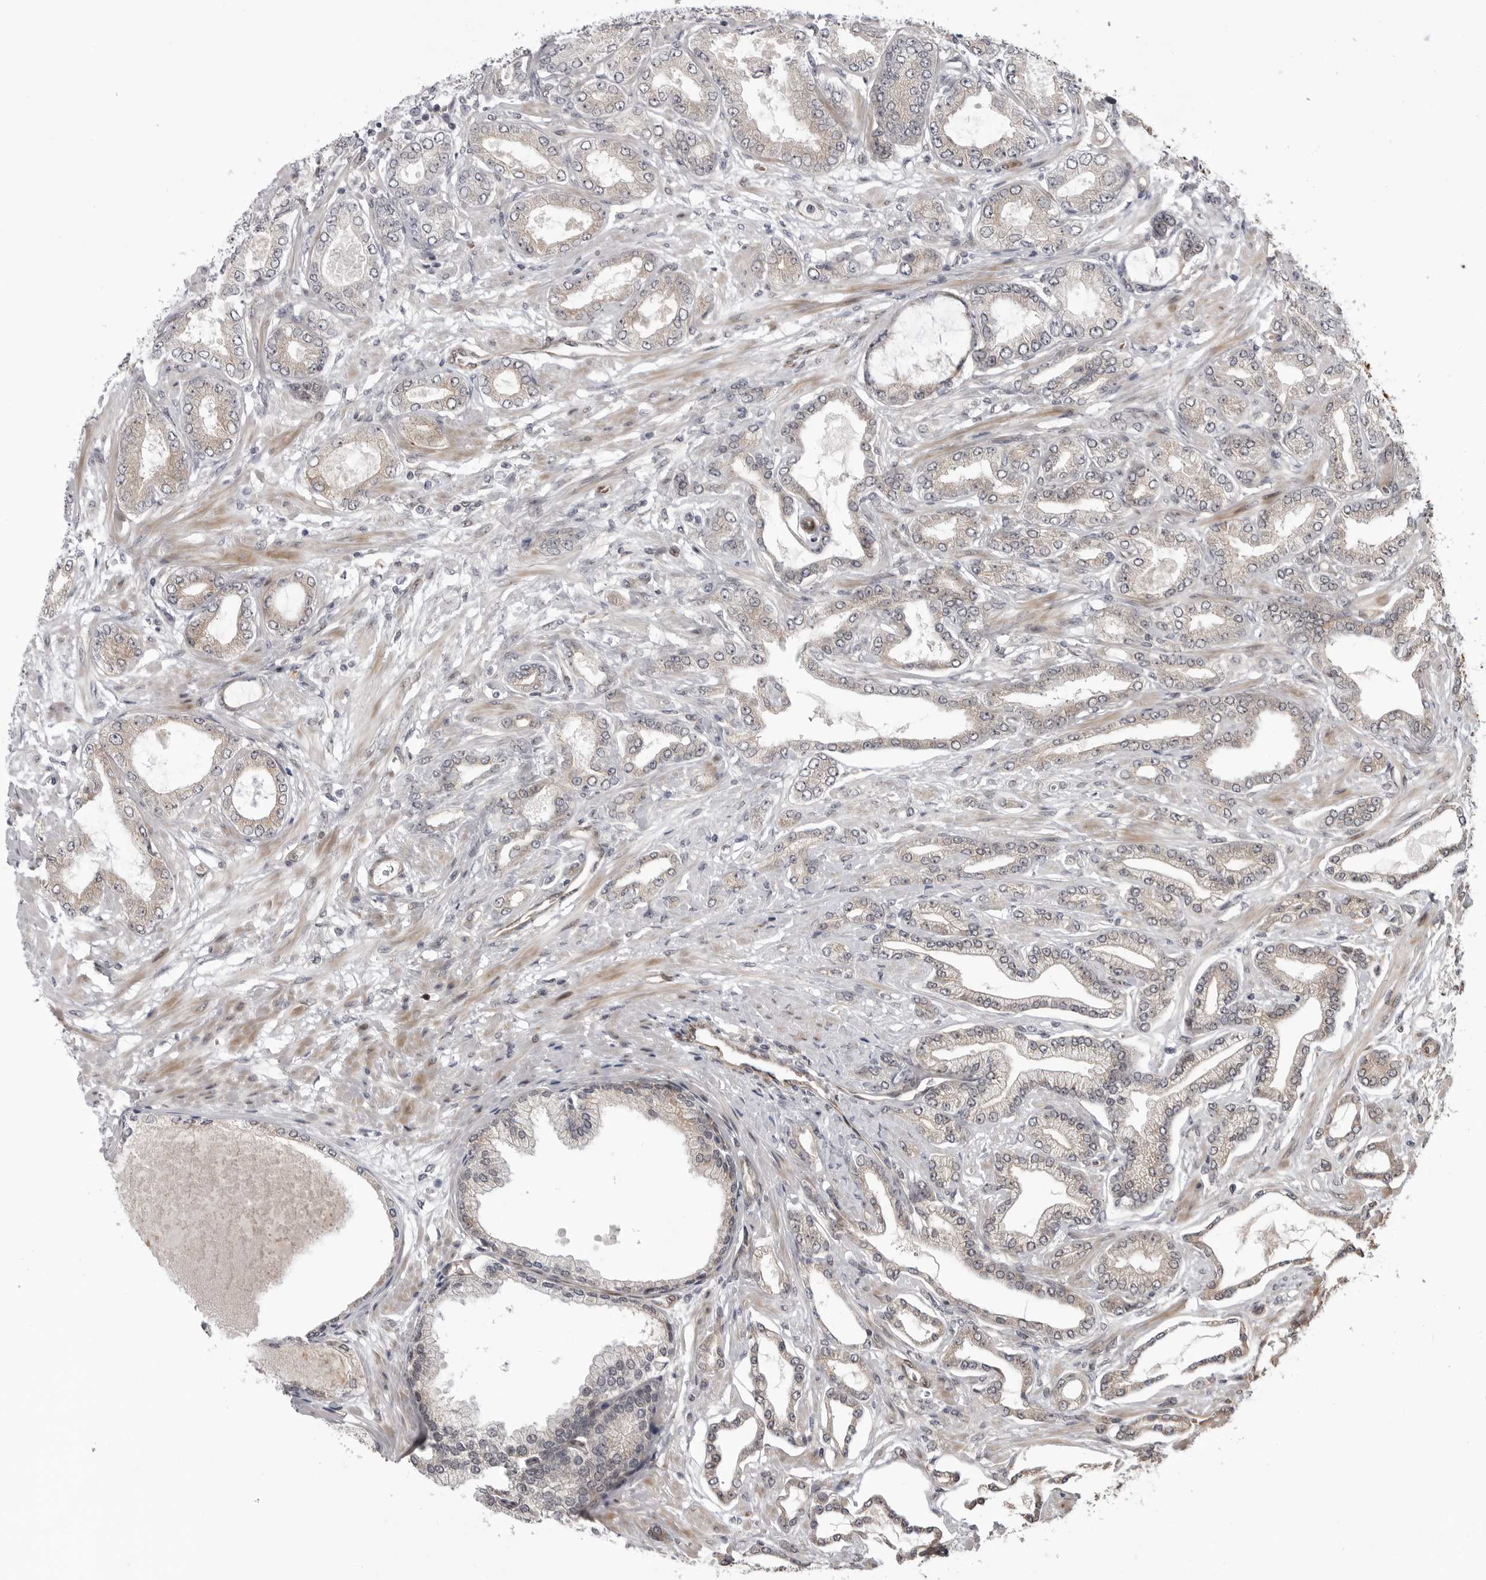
{"staining": {"intensity": "moderate", "quantity": ">75%", "location": "cytoplasmic/membranous,nuclear"}, "tissue": "prostate cancer", "cell_type": "Tumor cells", "image_type": "cancer", "snomed": [{"axis": "morphology", "description": "Adenocarcinoma, Low grade"}, {"axis": "topography", "description": "Prostate"}], "caption": "Low-grade adenocarcinoma (prostate) stained for a protein (brown) demonstrates moderate cytoplasmic/membranous and nuclear positive expression in approximately >75% of tumor cells.", "gene": "LRRC45", "patient": {"sex": "male", "age": 63}}